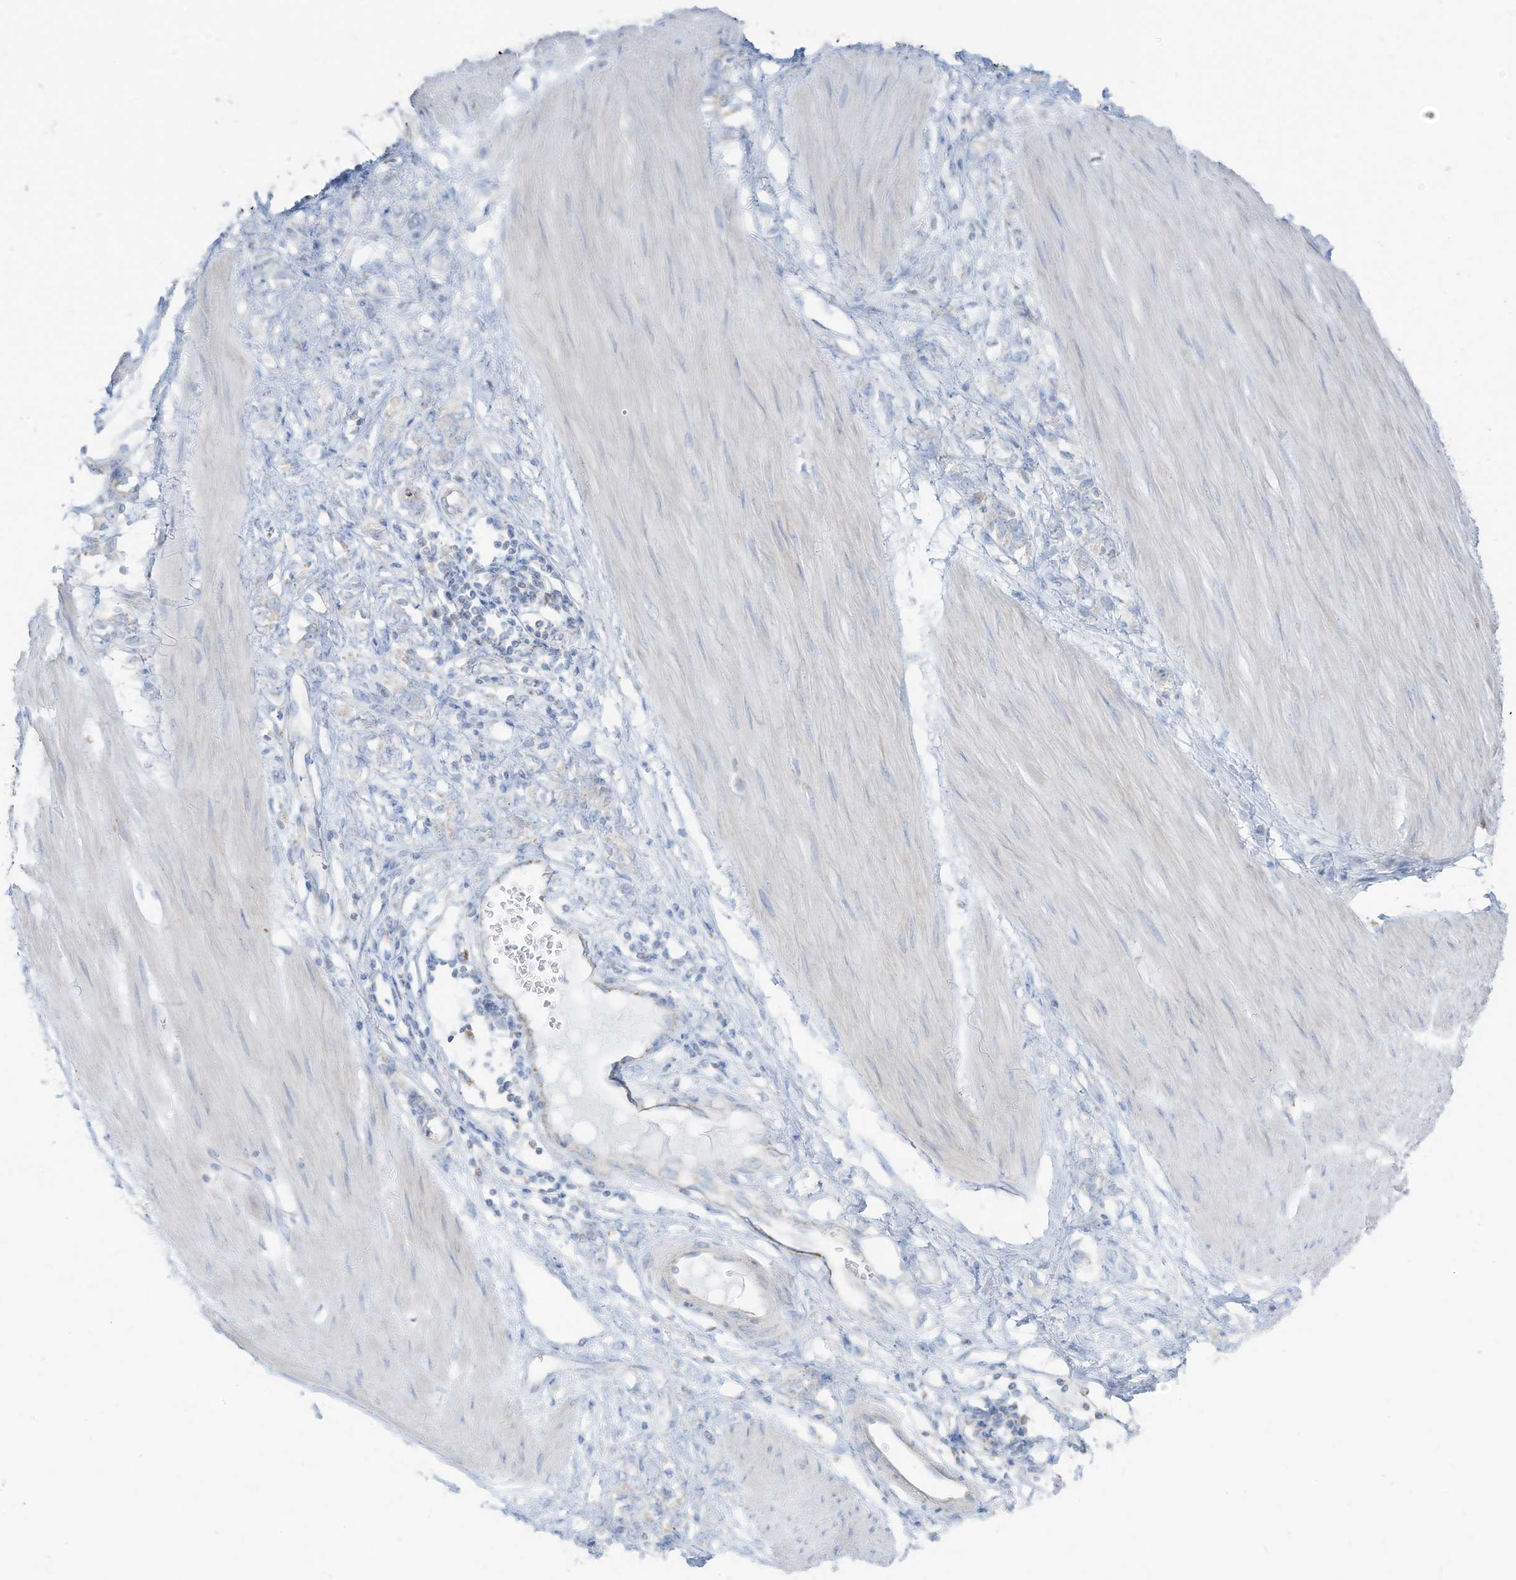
{"staining": {"intensity": "negative", "quantity": "none", "location": "none"}, "tissue": "stomach cancer", "cell_type": "Tumor cells", "image_type": "cancer", "snomed": [{"axis": "morphology", "description": "Adenocarcinoma, NOS"}, {"axis": "topography", "description": "Stomach"}], "caption": "Immunohistochemistry (IHC) of stomach adenocarcinoma exhibits no positivity in tumor cells. (Stains: DAB (3,3'-diaminobenzidine) immunohistochemistry with hematoxylin counter stain, Microscopy: brightfield microscopy at high magnification).", "gene": "ETHE1", "patient": {"sex": "female", "age": 76}}